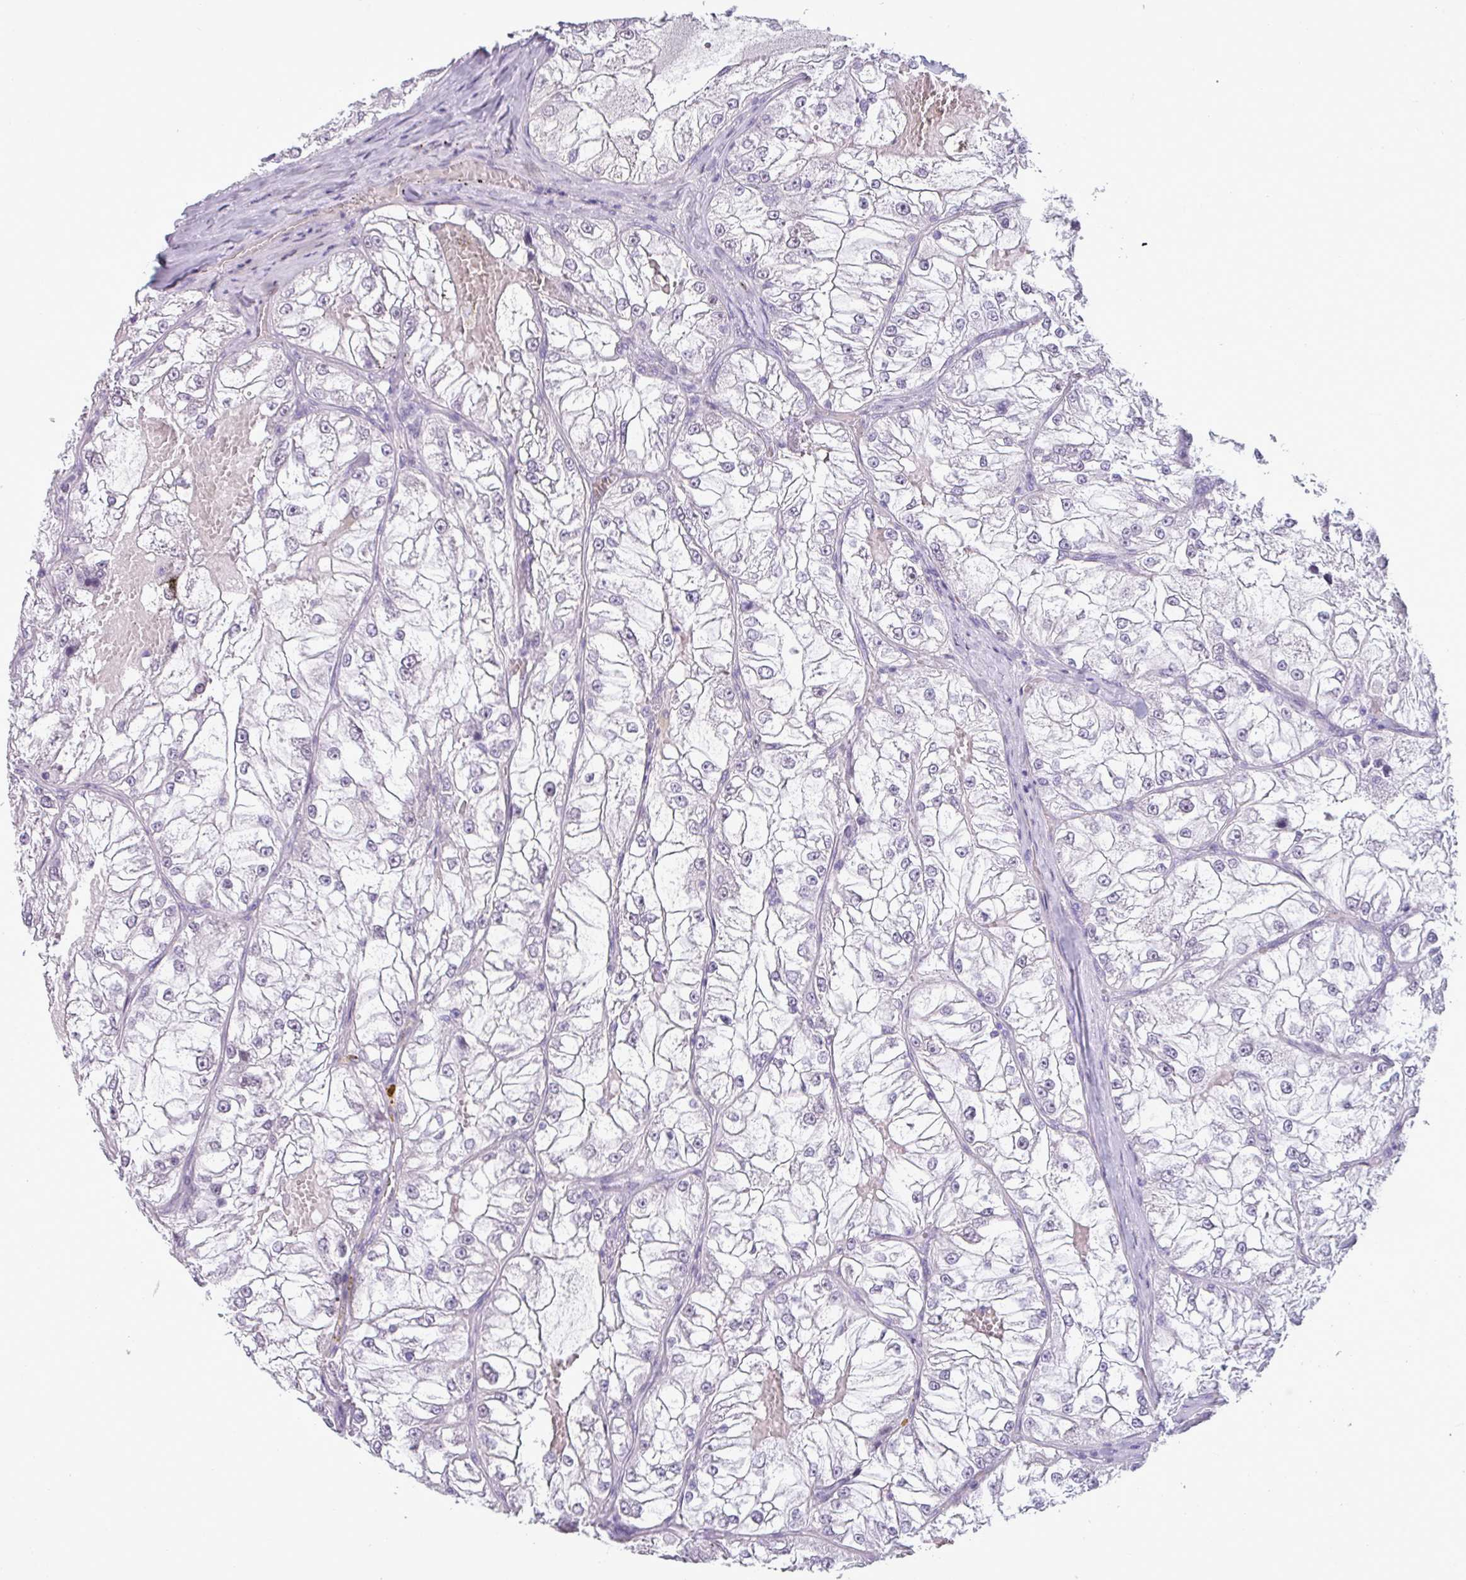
{"staining": {"intensity": "negative", "quantity": "none", "location": "none"}, "tissue": "renal cancer", "cell_type": "Tumor cells", "image_type": "cancer", "snomed": [{"axis": "morphology", "description": "Adenocarcinoma, NOS"}, {"axis": "topography", "description": "Kidney"}], "caption": "IHC micrograph of human adenocarcinoma (renal) stained for a protein (brown), which reveals no positivity in tumor cells.", "gene": "SRGAP1", "patient": {"sex": "female", "age": 72}}